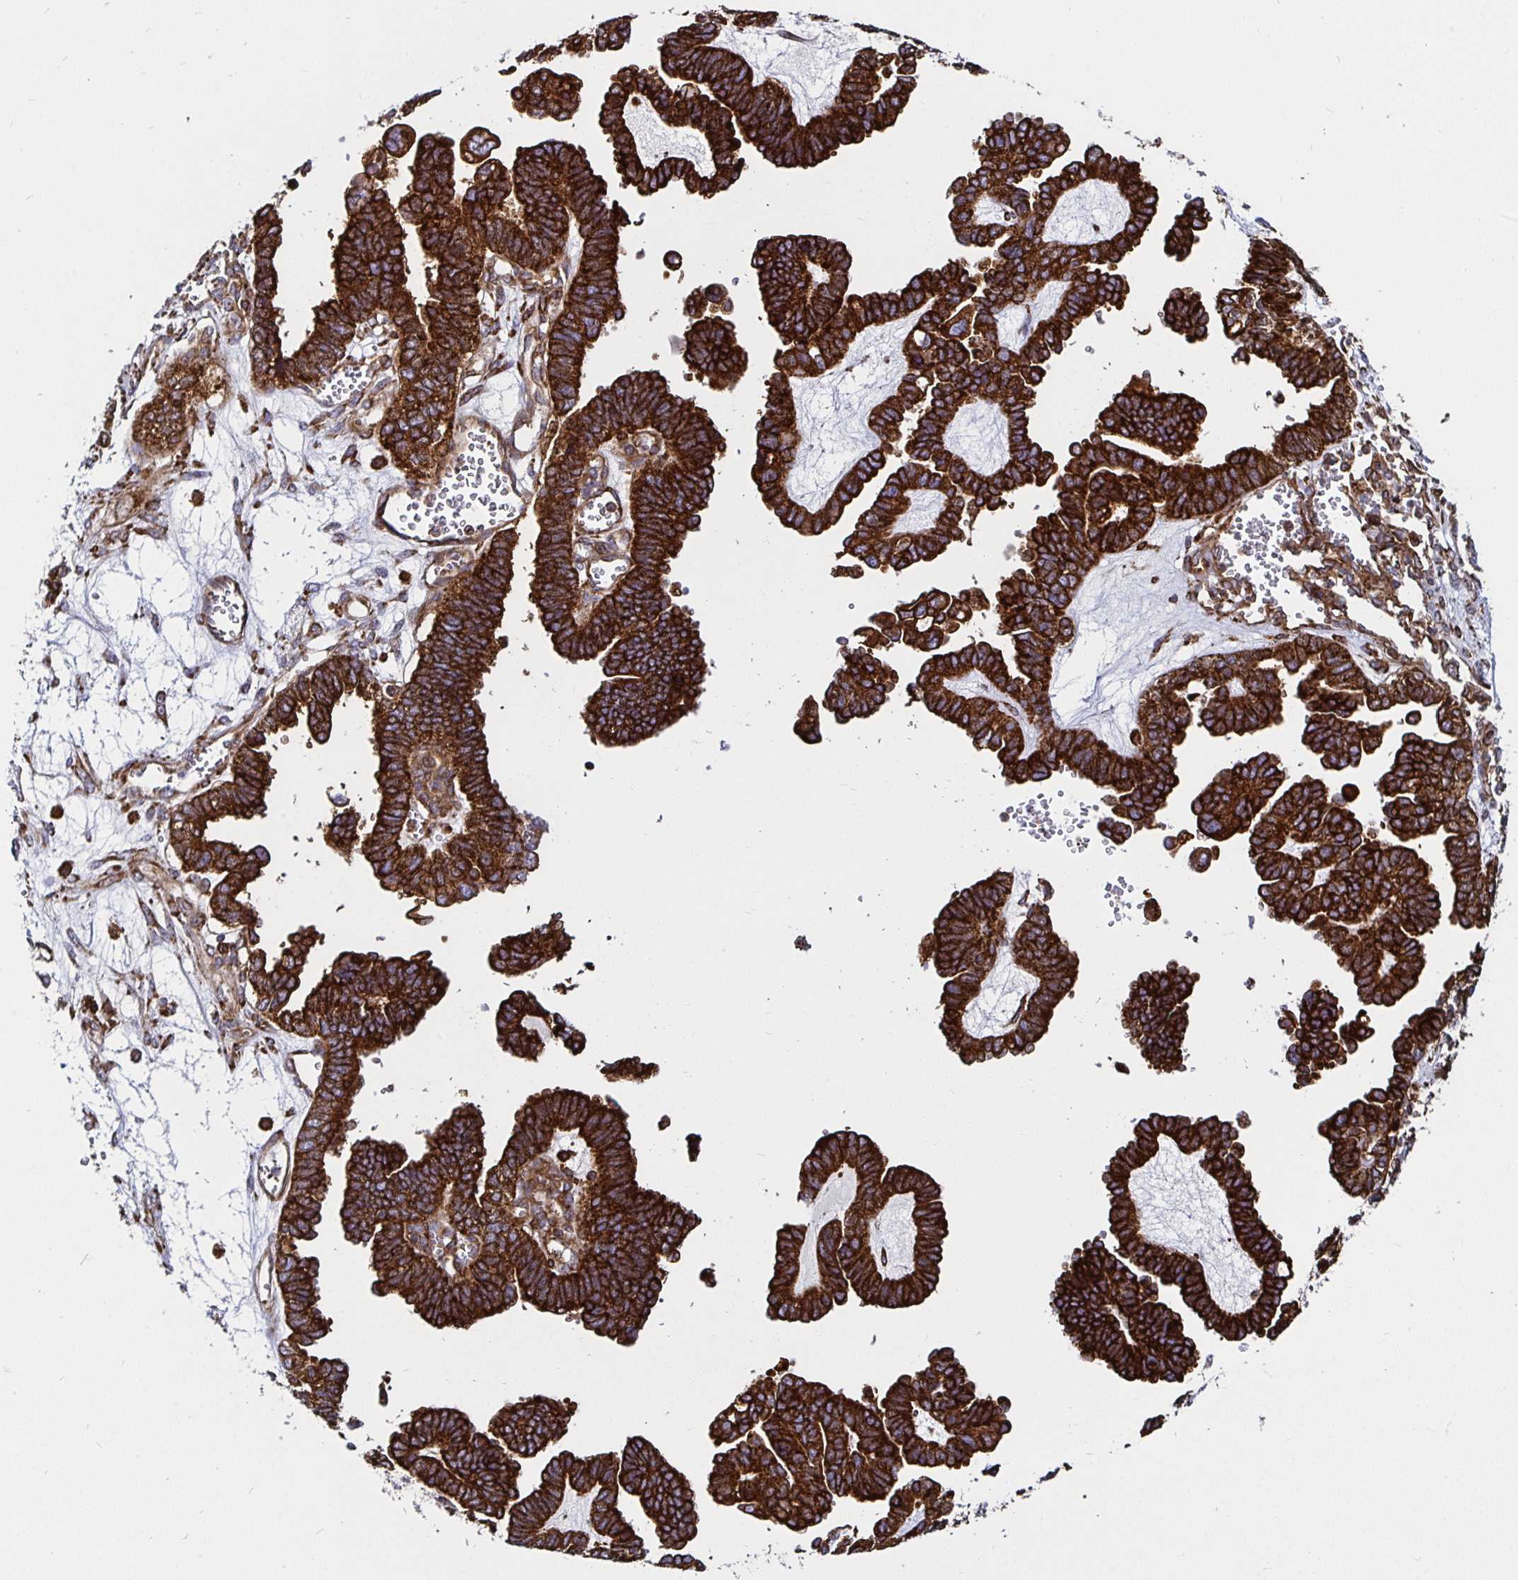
{"staining": {"intensity": "strong", "quantity": ">75%", "location": "cytoplasmic/membranous"}, "tissue": "ovarian cancer", "cell_type": "Tumor cells", "image_type": "cancer", "snomed": [{"axis": "morphology", "description": "Cystadenocarcinoma, serous, NOS"}, {"axis": "topography", "description": "Ovary"}], "caption": "This image exhibits immunohistochemistry staining of serous cystadenocarcinoma (ovarian), with high strong cytoplasmic/membranous positivity in approximately >75% of tumor cells.", "gene": "SMYD3", "patient": {"sex": "female", "age": 51}}